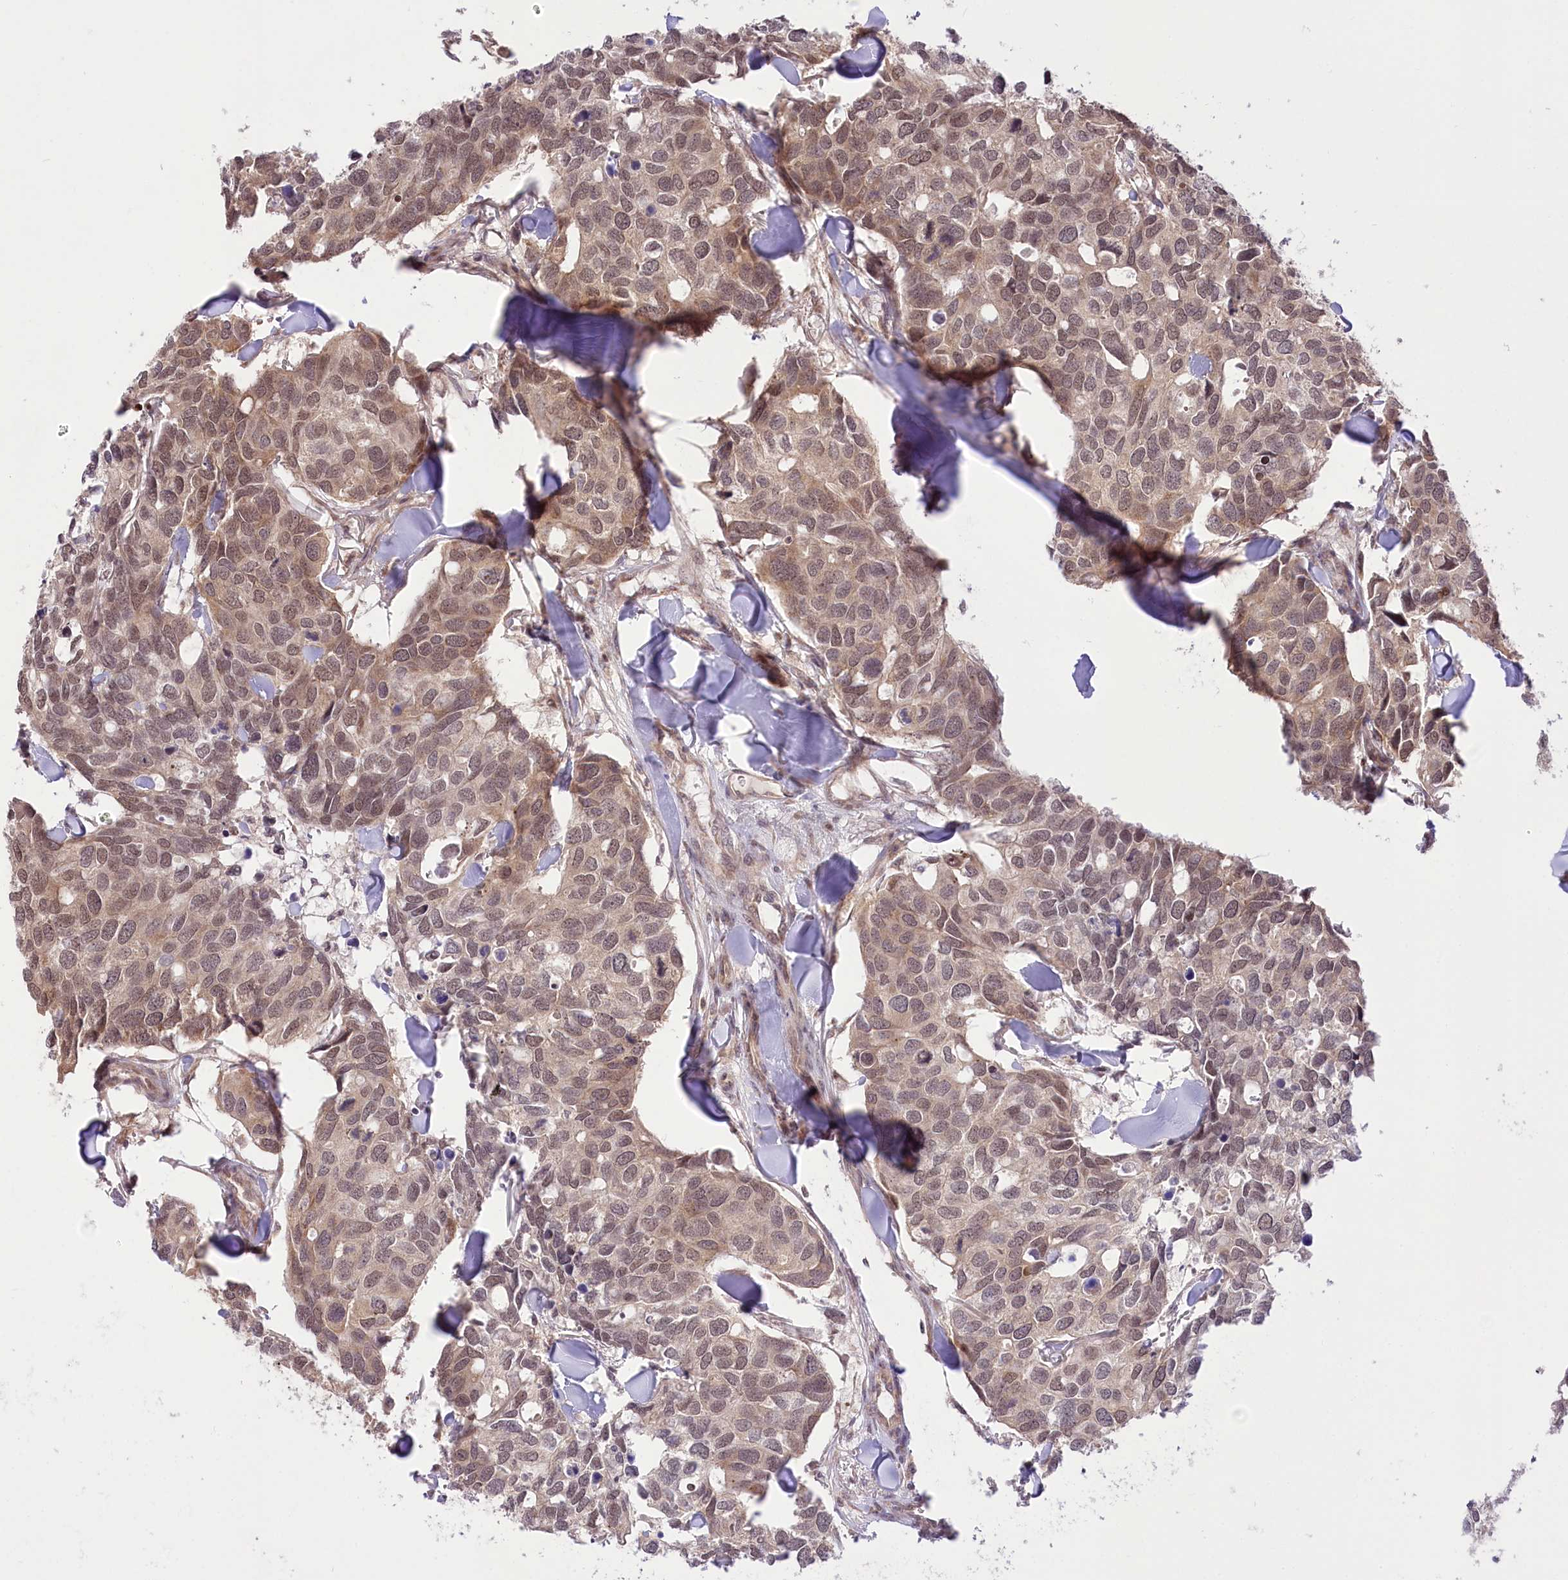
{"staining": {"intensity": "moderate", "quantity": ">75%", "location": "nuclear"}, "tissue": "breast cancer", "cell_type": "Tumor cells", "image_type": "cancer", "snomed": [{"axis": "morphology", "description": "Duct carcinoma"}, {"axis": "topography", "description": "Breast"}], "caption": "The immunohistochemical stain highlights moderate nuclear positivity in tumor cells of infiltrating ductal carcinoma (breast) tissue.", "gene": "ZMAT2", "patient": {"sex": "female", "age": 83}}